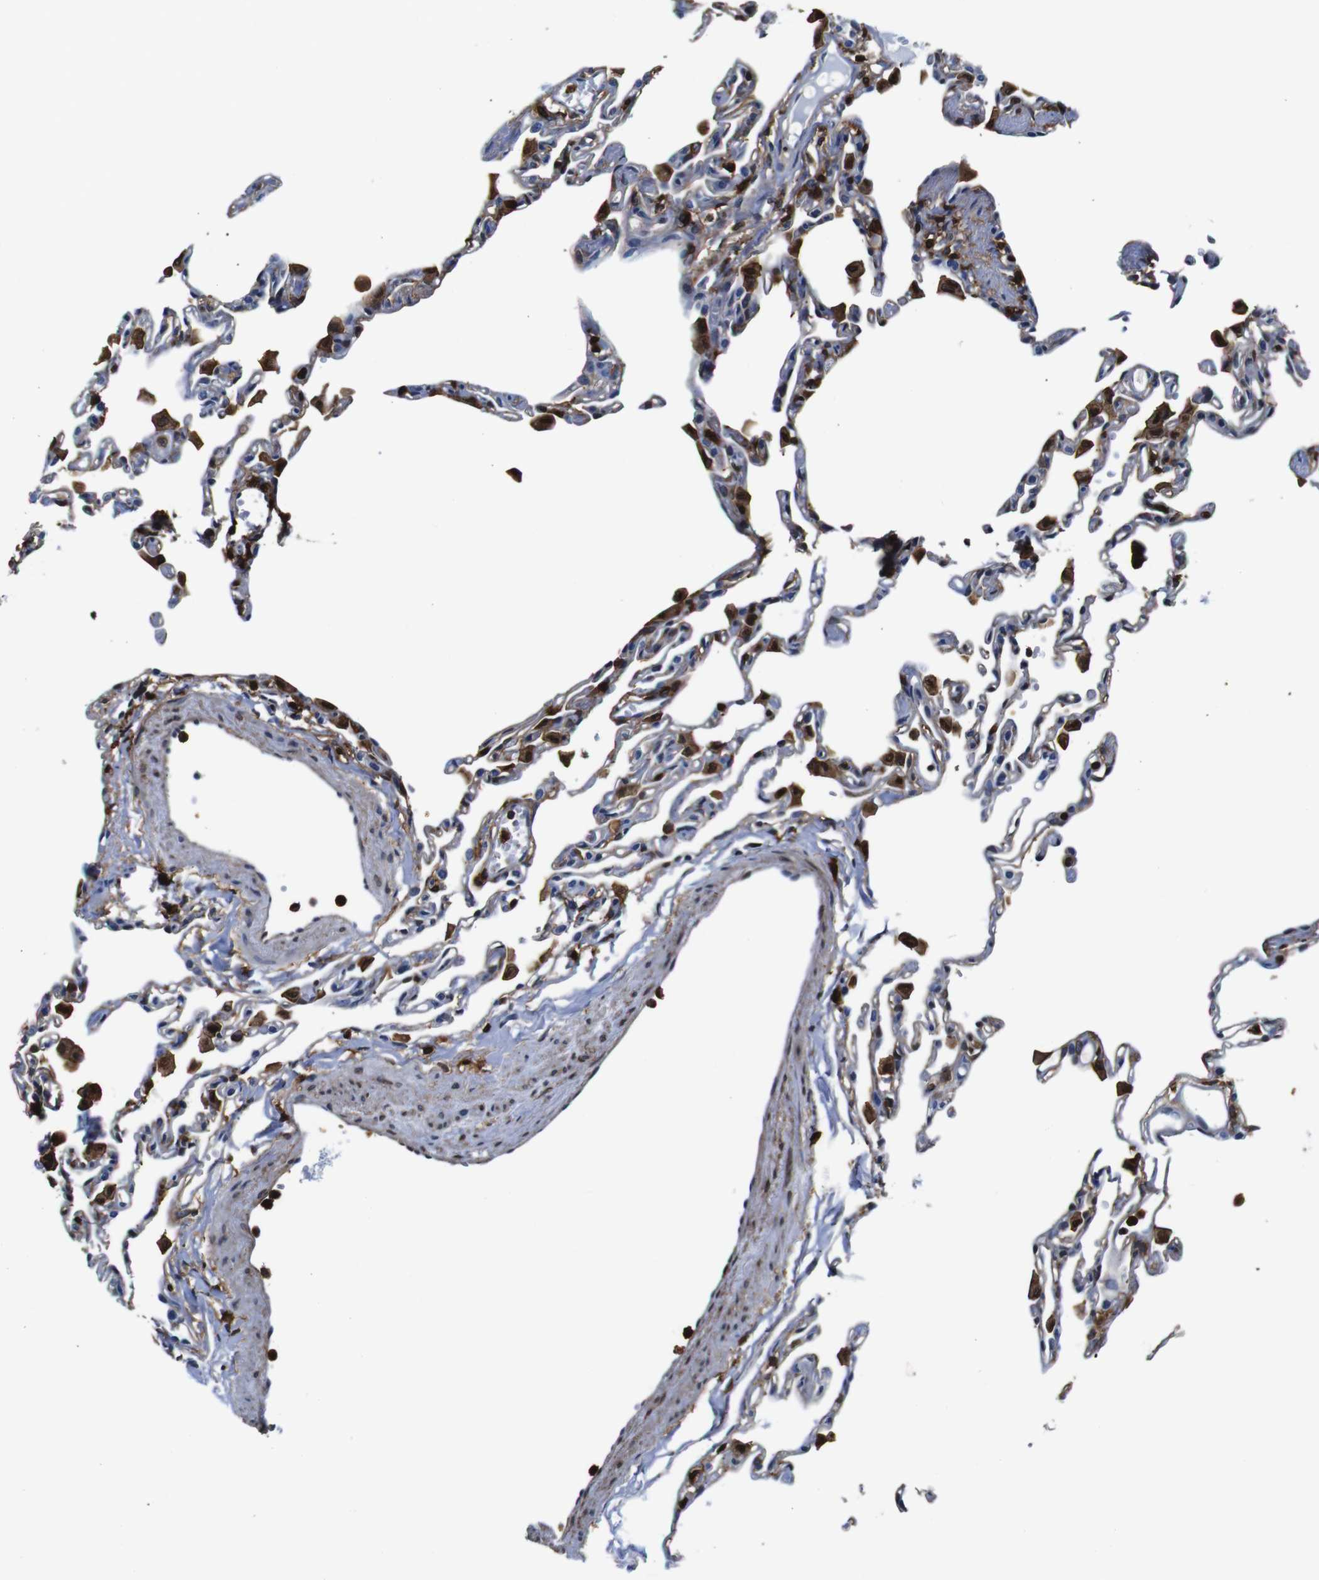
{"staining": {"intensity": "strong", "quantity": "<25%", "location": "none"}, "tissue": "lung", "cell_type": "Alveolar cells", "image_type": "normal", "snomed": [{"axis": "morphology", "description": "Normal tissue, NOS"}, {"axis": "topography", "description": "Lung"}], "caption": "Immunohistochemical staining of normal human lung reveals <25% levels of strong None protein expression in about <25% of alveolar cells.", "gene": "ANXA1", "patient": {"sex": "female", "age": 49}}